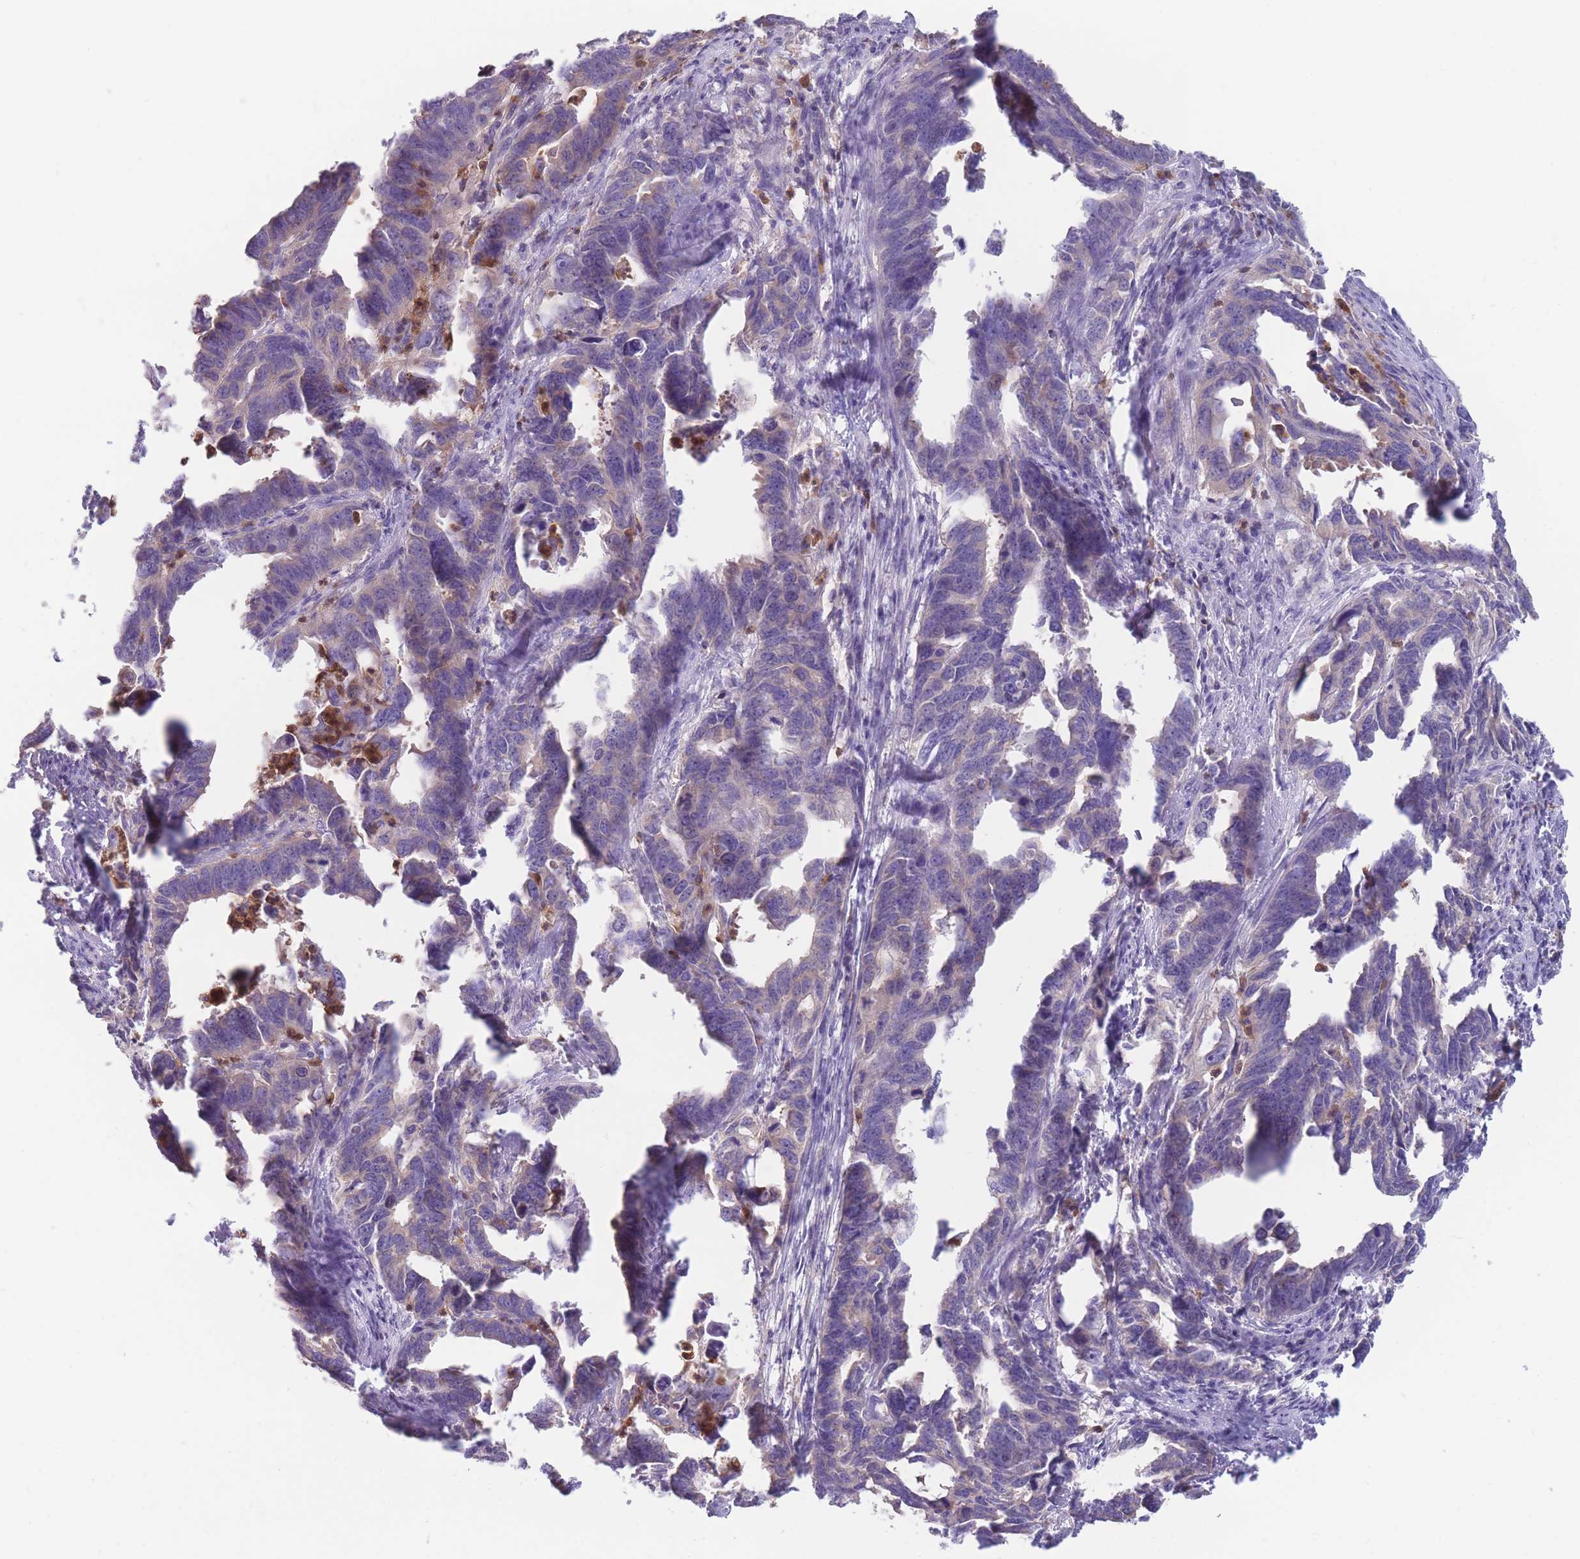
{"staining": {"intensity": "weak", "quantity": "25%-75%", "location": "cytoplasmic/membranous"}, "tissue": "endometrial cancer", "cell_type": "Tumor cells", "image_type": "cancer", "snomed": [{"axis": "morphology", "description": "Adenocarcinoma, NOS"}, {"axis": "topography", "description": "Endometrium"}], "caption": "High-power microscopy captured an immunohistochemistry (IHC) micrograph of endometrial adenocarcinoma, revealing weak cytoplasmic/membranous positivity in about 25%-75% of tumor cells. (DAB = brown stain, brightfield microscopy at high magnification).", "gene": "ST3GAL4", "patient": {"sex": "female", "age": 65}}